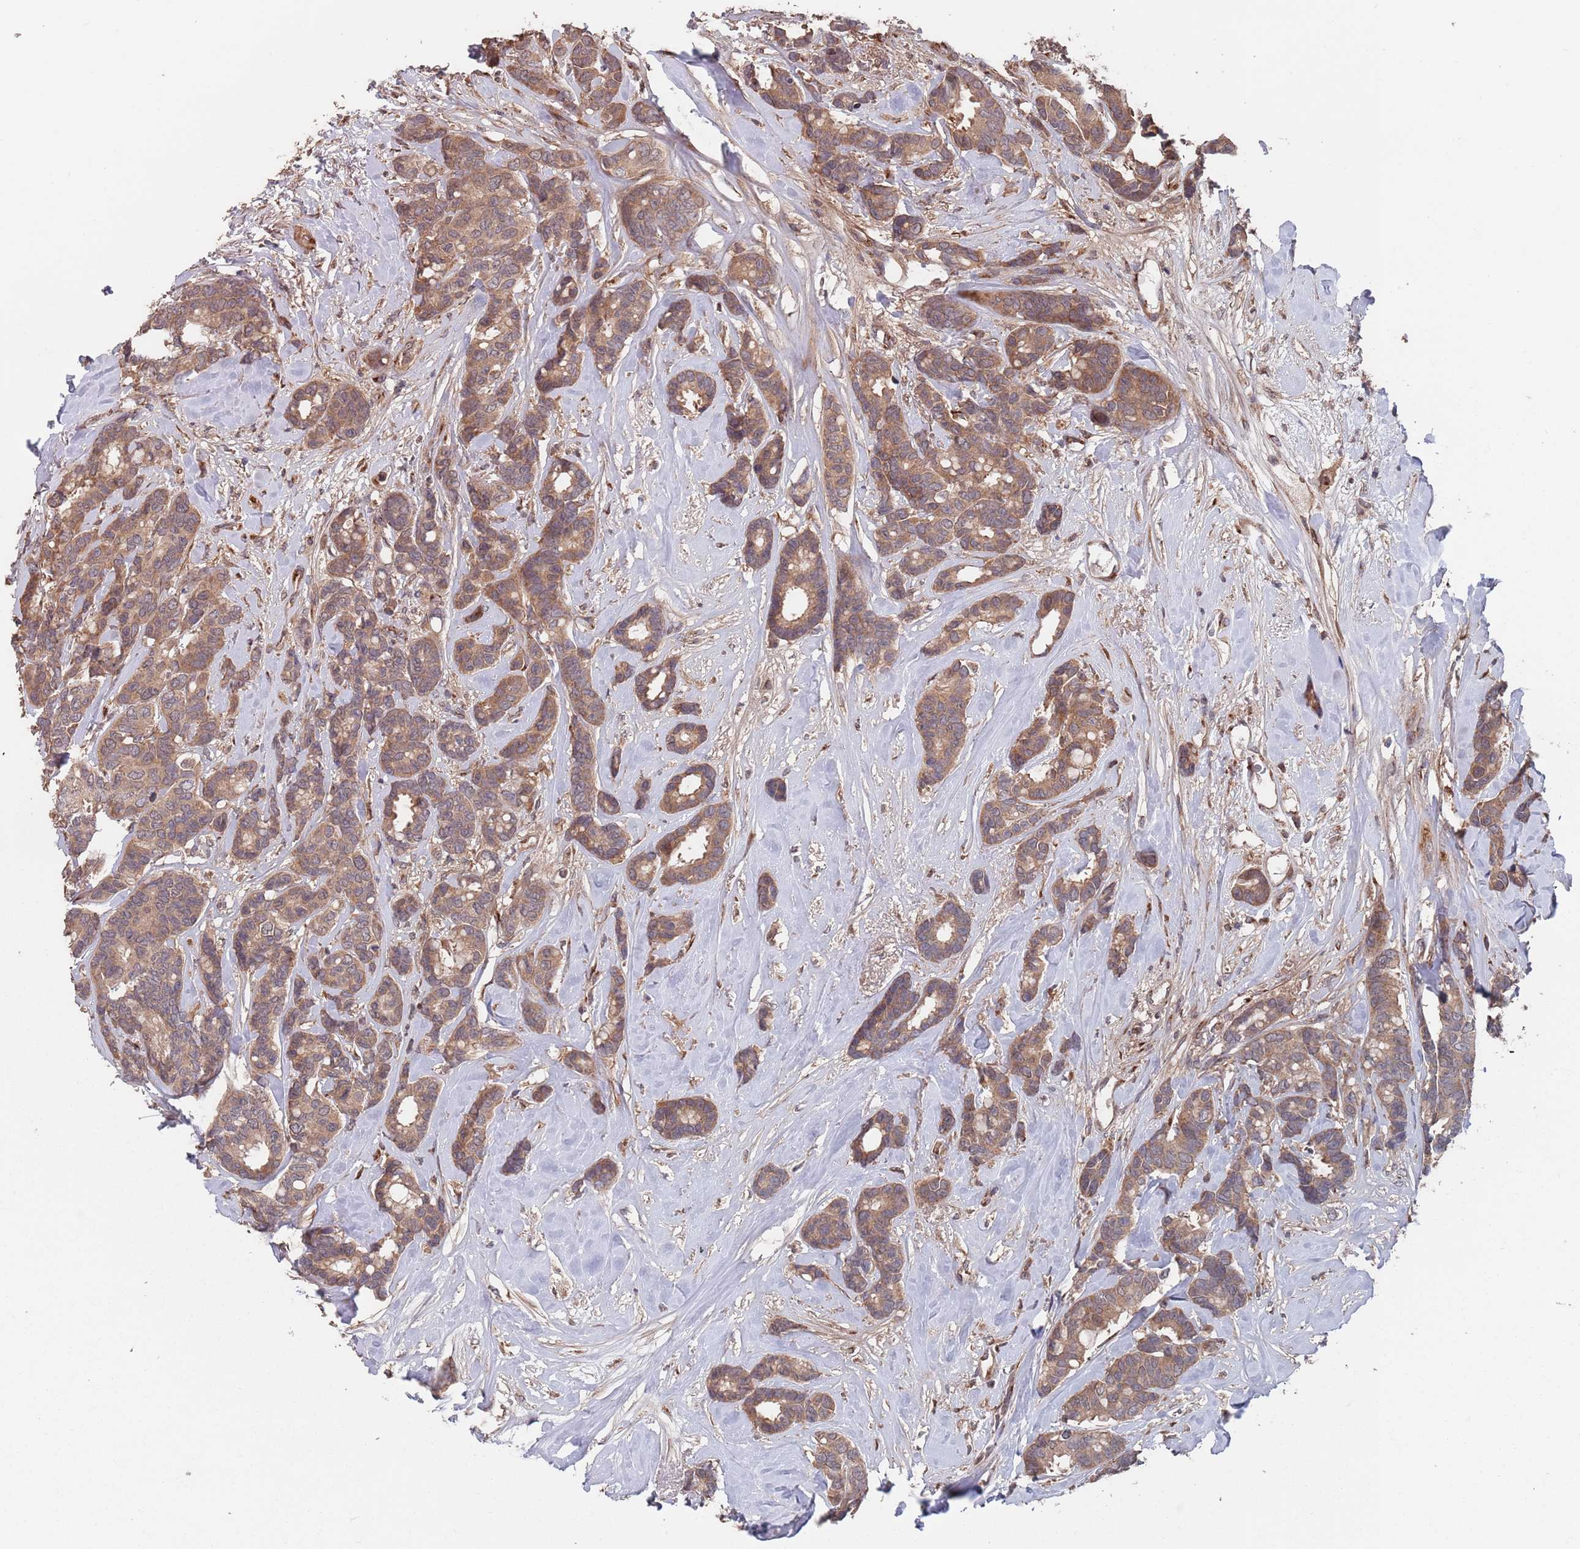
{"staining": {"intensity": "moderate", "quantity": ">75%", "location": "cytoplasmic/membranous"}, "tissue": "breast cancer", "cell_type": "Tumor cells", "image_type": "cancer", "snomed": [{"axis": "morphology", "description": "Duct carcinoma"}, {"axis": "topography", "description": "Breast"}], "caption": "High-magnification brightfield microscopy of breast intraductal carcinoma stained with DAB (3,3'-diaminobenzidine) (brown) and counterstained with hematoxylin (blue). tumor cells exhibit moderate cytoplasmic/membranous staining is present in about>75% of cells.", "gene": "UNC45A", "patient": {"sex": "female", "age": 87}}